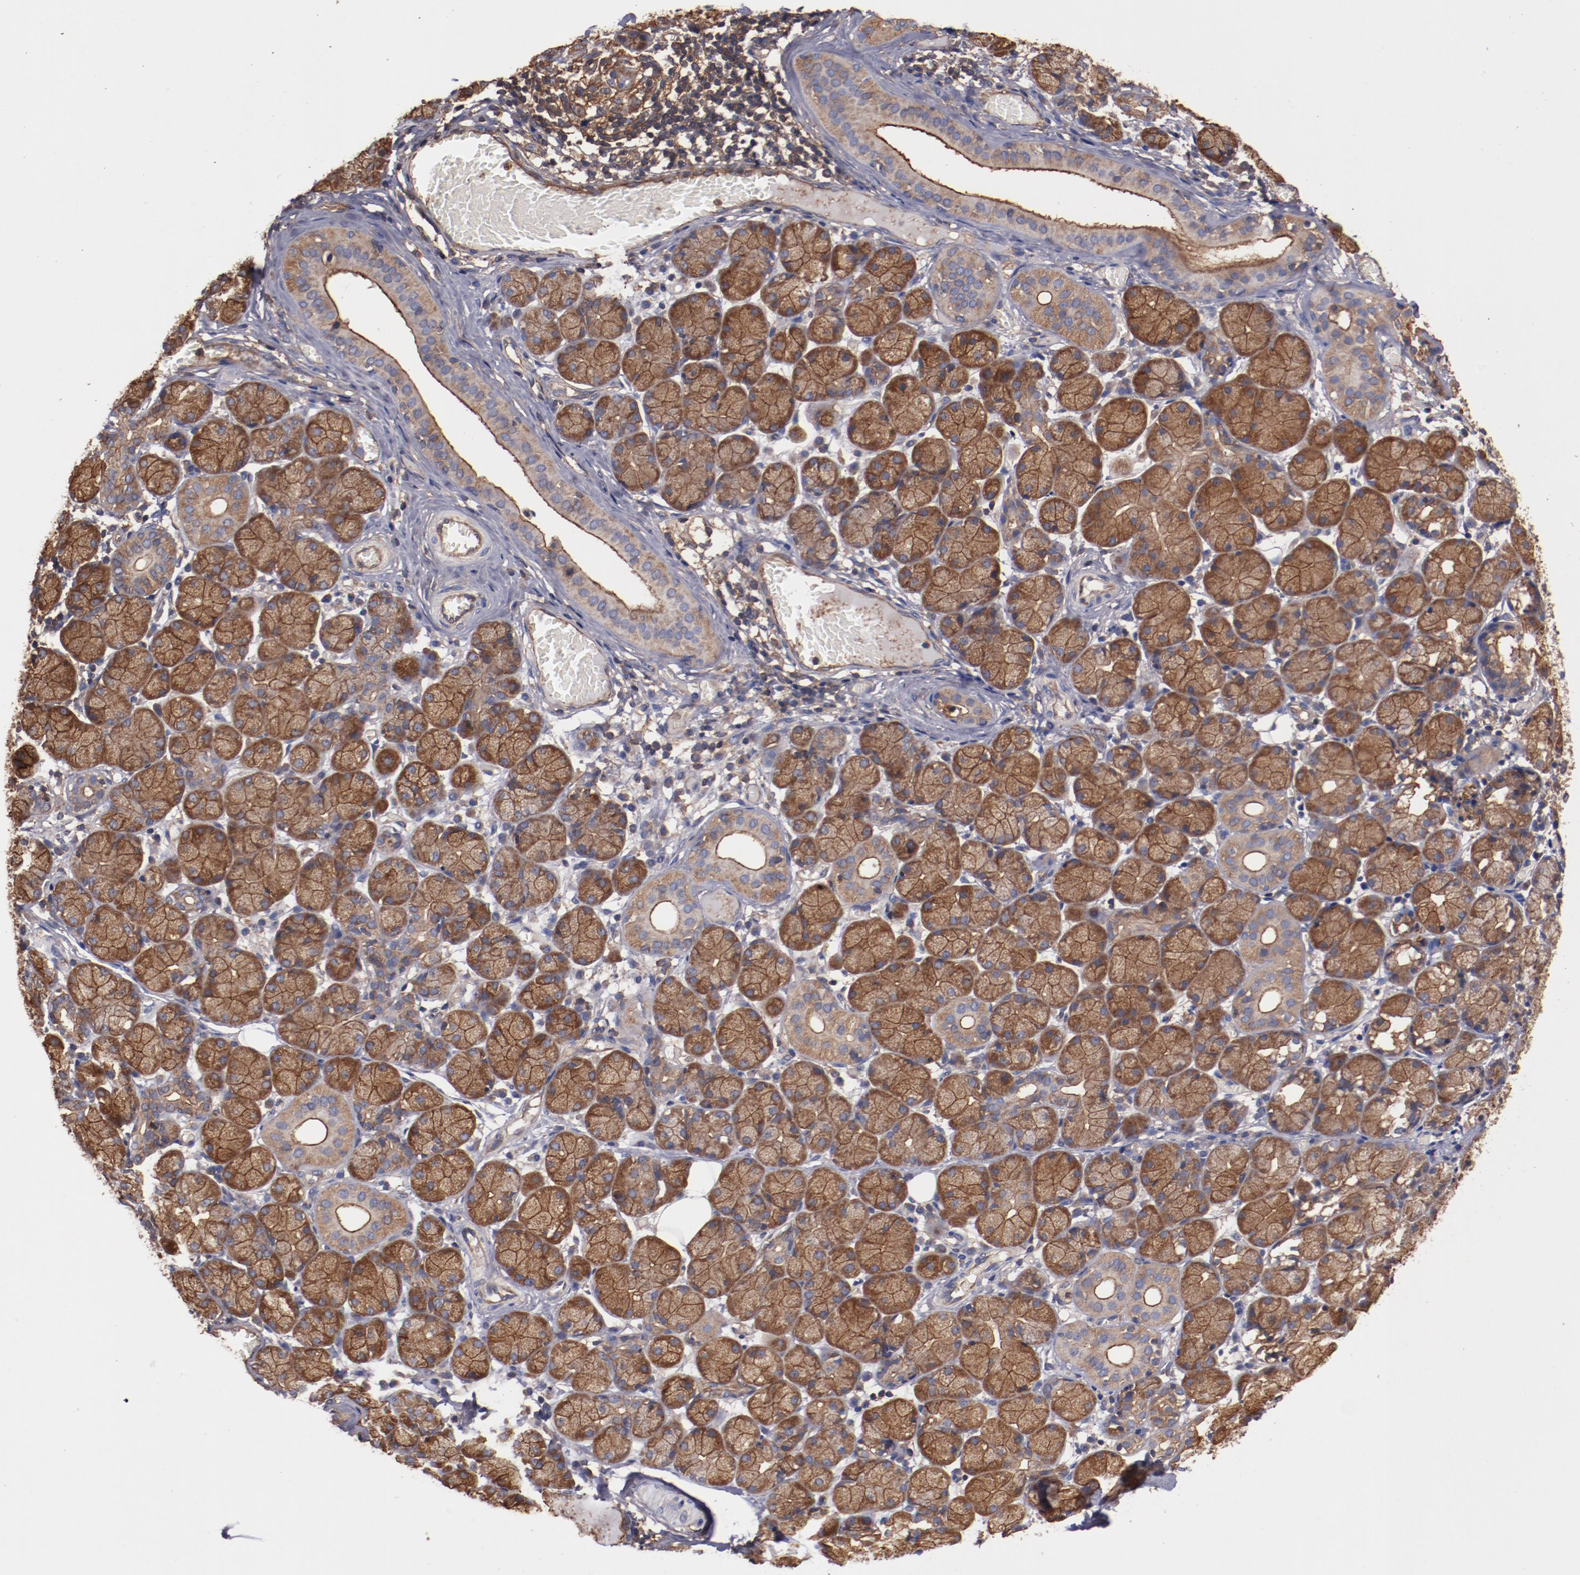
{"staining": {"intensity": "strong", "quantity": ">75%", "location": "cytoplasmic/membranous"}, "tissue": "salivary gland", "cell_type": "Glandular cells", "image_type": "normal", "snomed": [{"axis": "morphology", "description": "Normal tissue, NOS"}, {"axis": "topography", "description": "Salivary gland"}], "caption": "Immunohistochemistry (IHC) photomicrograph of unremarkable human salivary gland stained for a protein (brown), which demonstrates high levels of strong cytoplasmic/membranous expression in approximately >75% of glandular cells.", "gene": "TMOD3", "patient": {"sex": "female", "age": 24}}